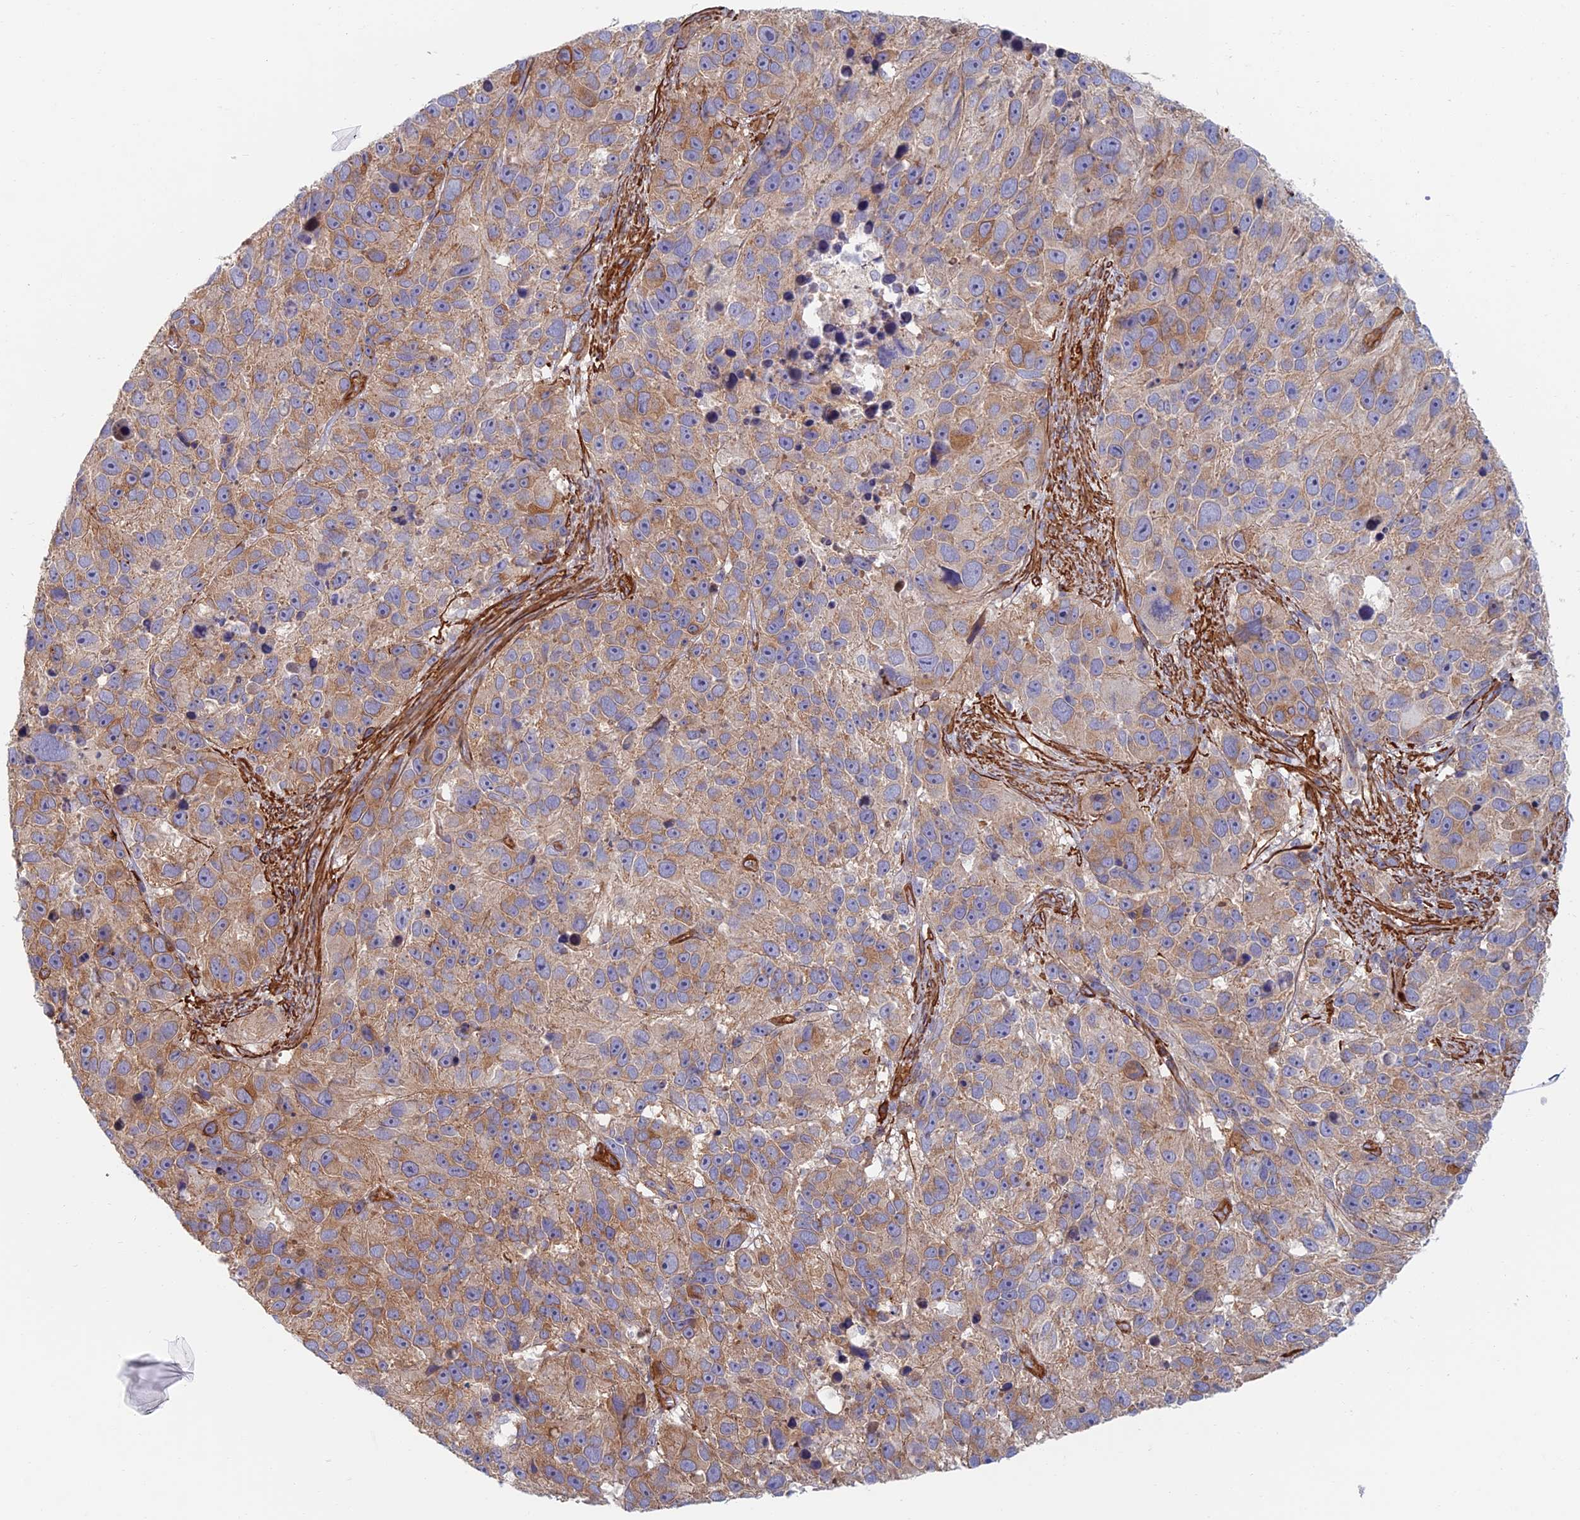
{"staining": {"intensity": "moderate", "quantity": "25%-75%", "location": "cytoplasmic/membranous"}, "tissue": "melanoma", "cell_type": "Tumor cells", "image_type": "cancer", "snomed": [{"axis": "morphology", "description": "Malignant melanoma, NOS"}, {"axis": "topography", "description": "Skin"}], "caption": "Immunohistochemical staining of melanoma demonstrates moderate cytoplasmic/membranous protein expression in about 25%-75% of tumor cells. The protein of interest is shown in brown color, while the nuclei are stained blue.", "gene": "PAK4", "patient": {"sex": "male", "age": 84}}